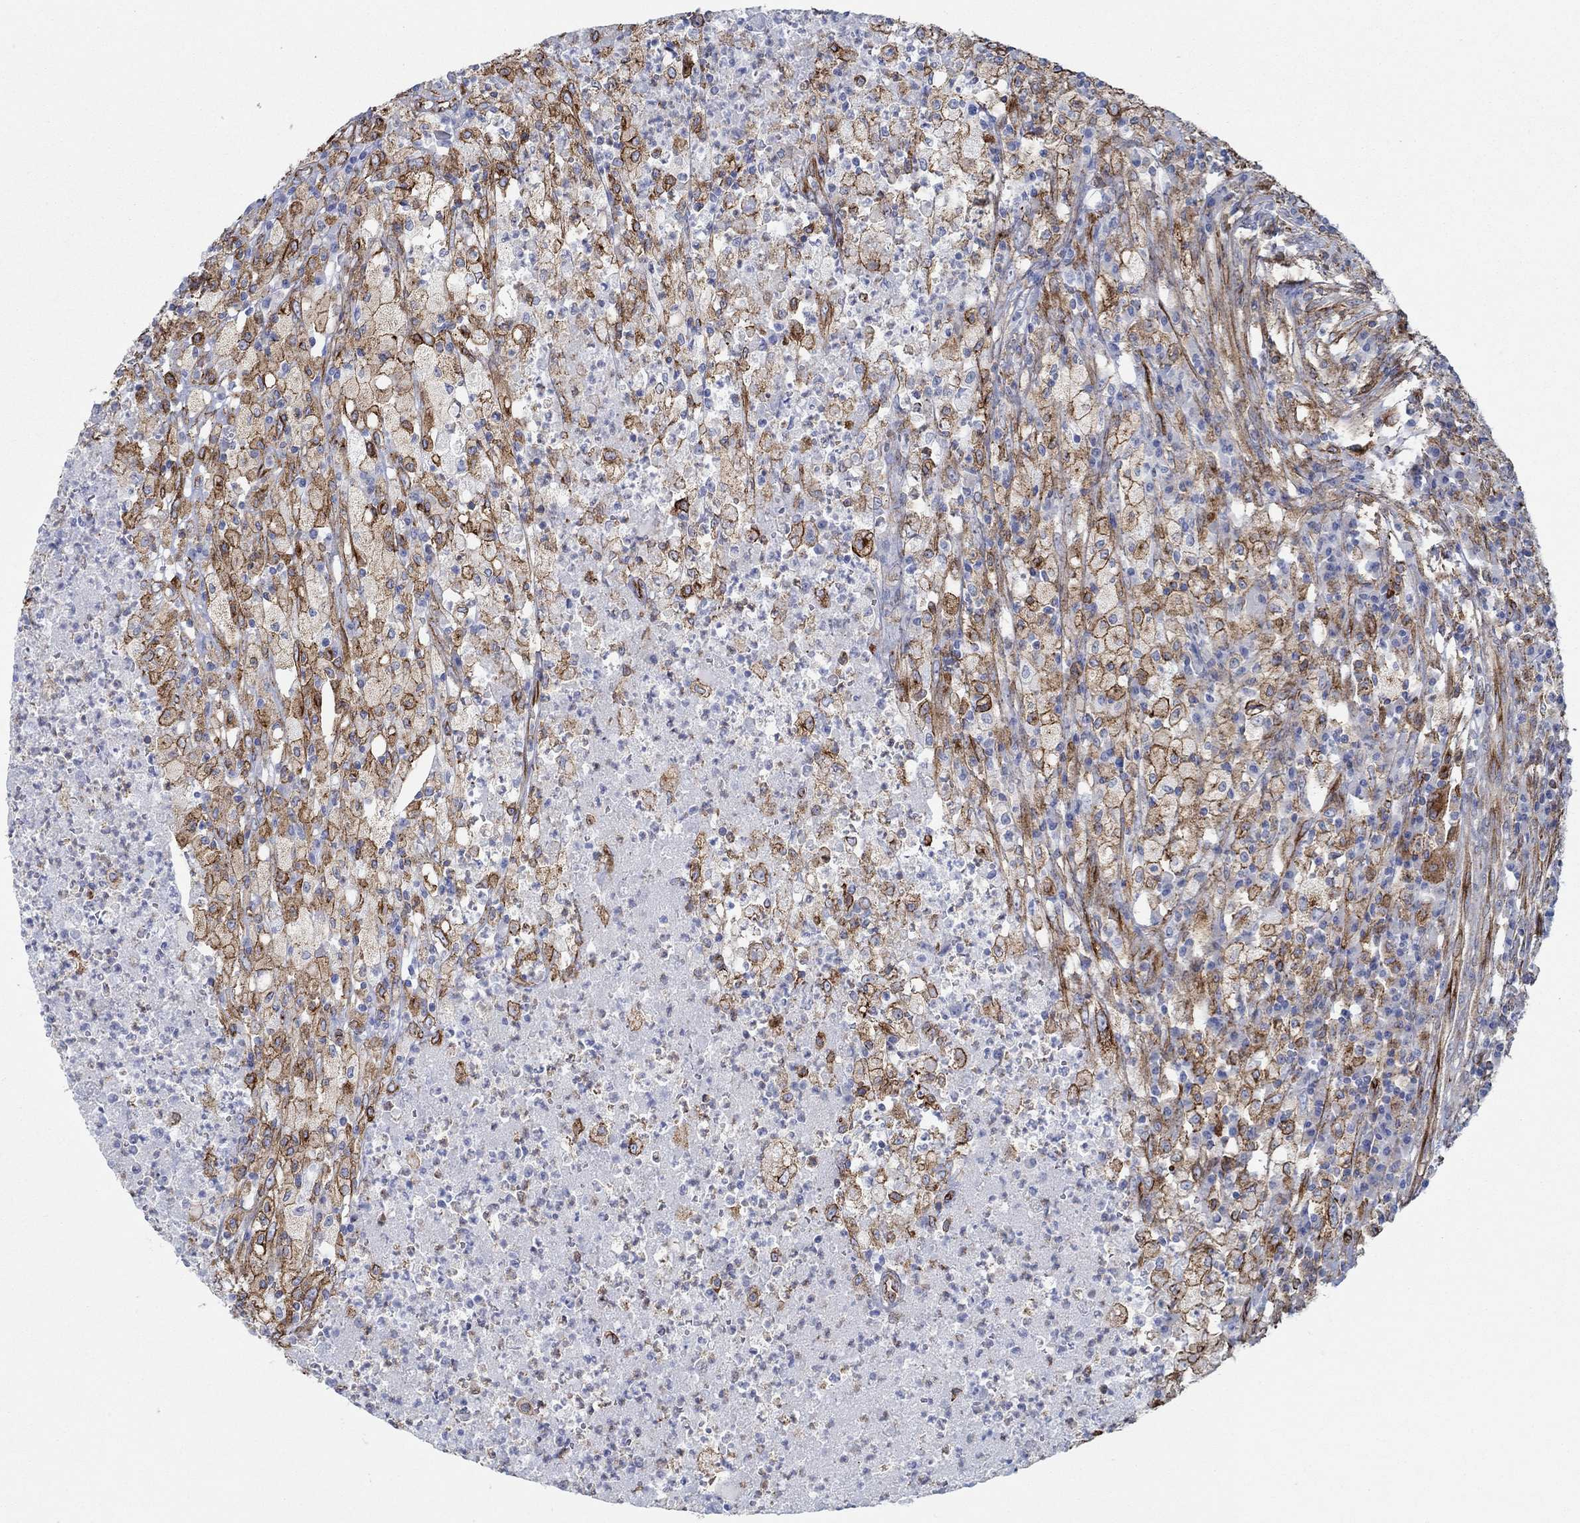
{"staining": {"intensity": "strong", "quantity": "25%-75%", "location": "cytoplasmic/membranous"}, "tissue": "testis cancer", "cell_type": "Tumor cells", "image_type": "cancer", "snomed": [{"axis": "morphology", "description": "Necrosis, NOS"}, {"axis": "morphology", "description": "Carcinoma, Embryonal, NOS"}, {"axis": "topography", "description": "Testis"}], "caption": "Immunohistochemical staining of human testis cancer (embryonal carcinoma) shows strong cytoplasmic/membranous protein expression in about 25%-75% of tumor cells.", "gene": "STC2", "patient": {"sex": "male", "age": 19}}